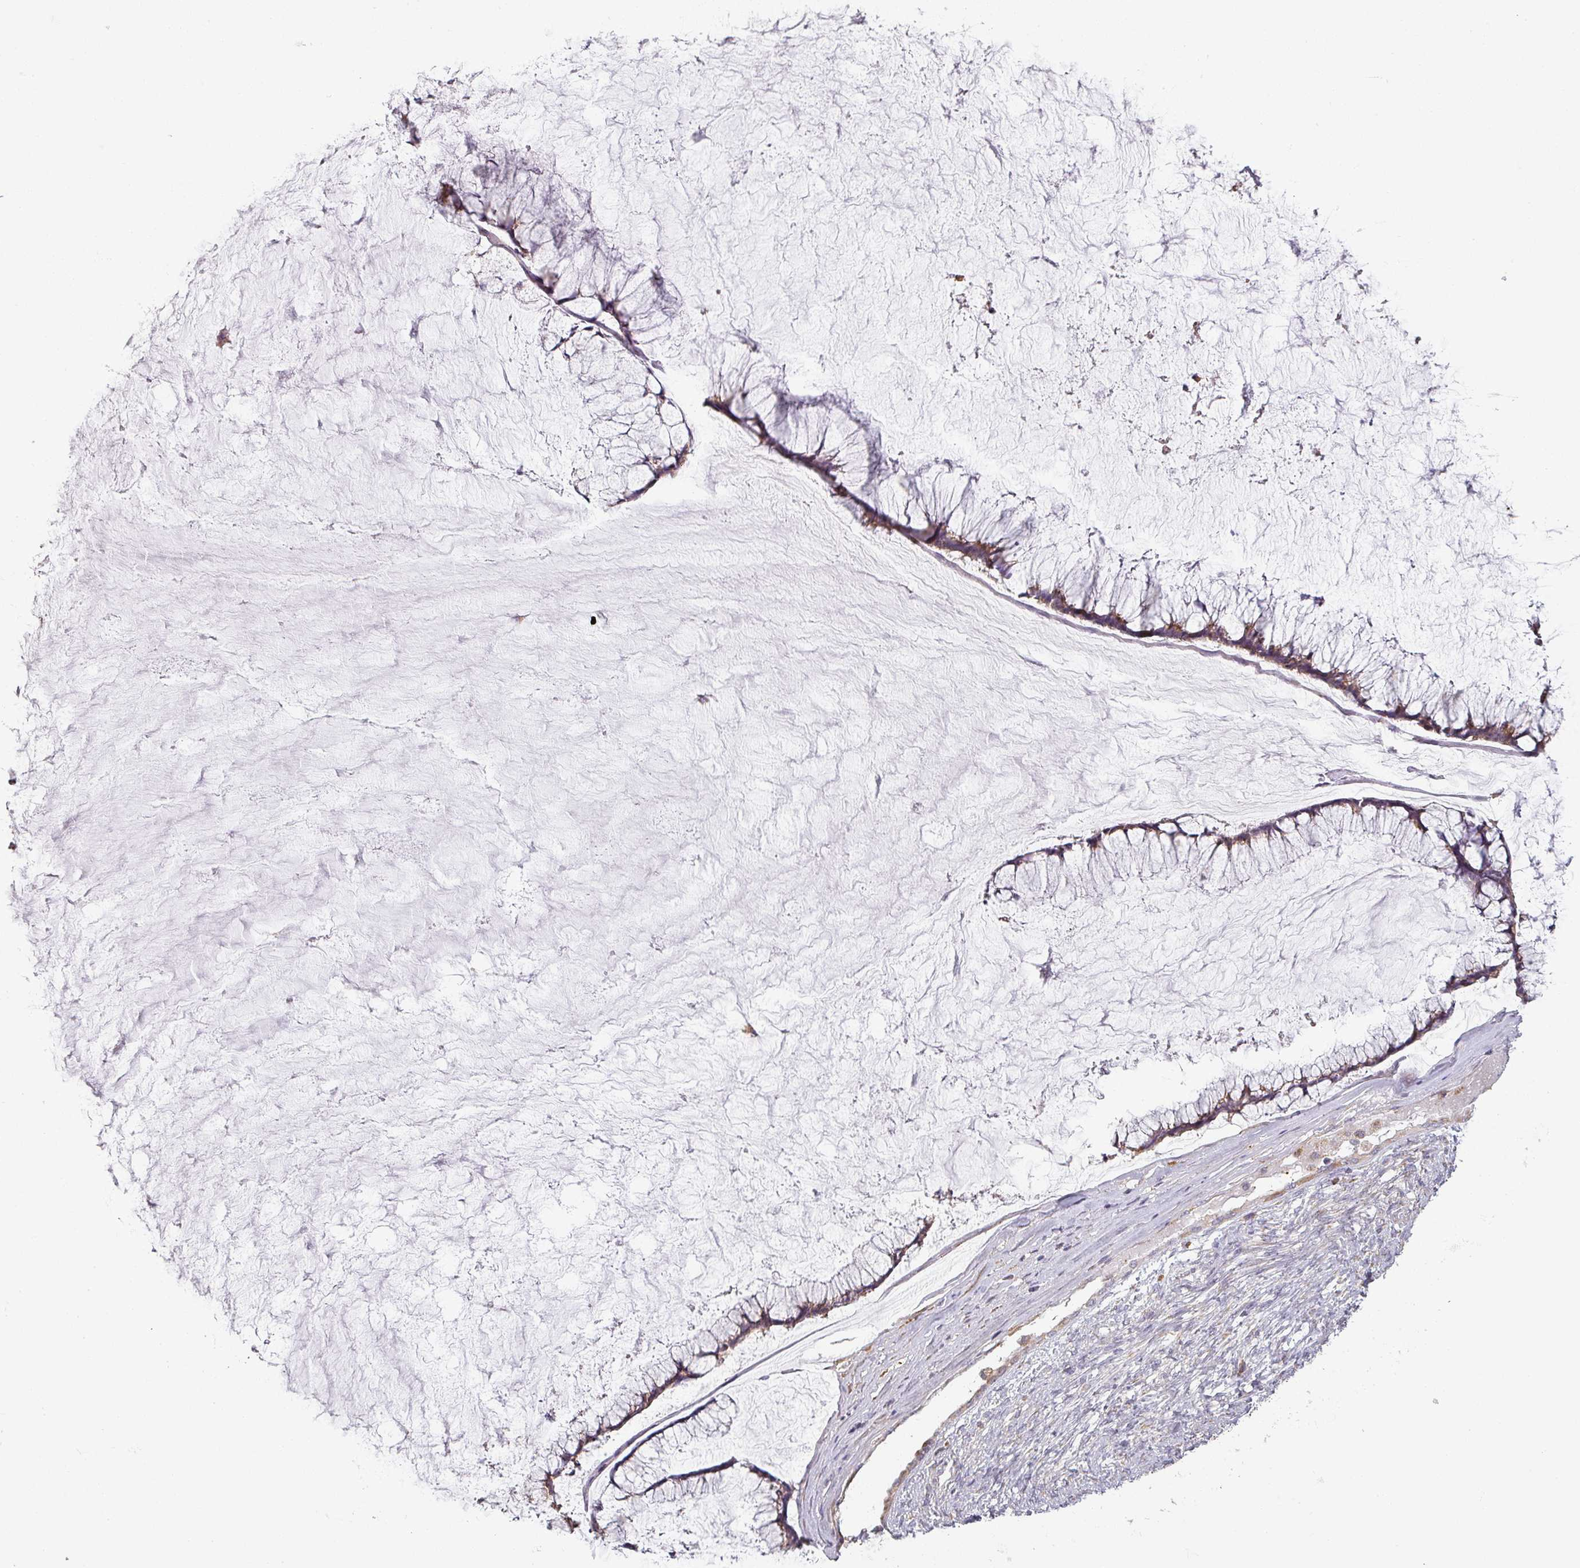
{"staining": {"intensity": "moderate", "quantity": ">75%", "location": "cytoplasmic/membranous"}, "tissue": "ovarian cancer", "cell_type": "Tumor cells", "image_type": "cancer", "snomed": [{"axis": "morphology", "description": "Cystadenocarcinoma, mucinous, NOS"}, {"axis": "topography", "description": "Ovary"}], "caption": "A micrograph of human ovarian cancer stained for a protein shows moderate cytoplasmic/membranous brown staining in tumor cells.", "gene": "CCDC144A", "patient": {"sex": "female", "age": 42}}